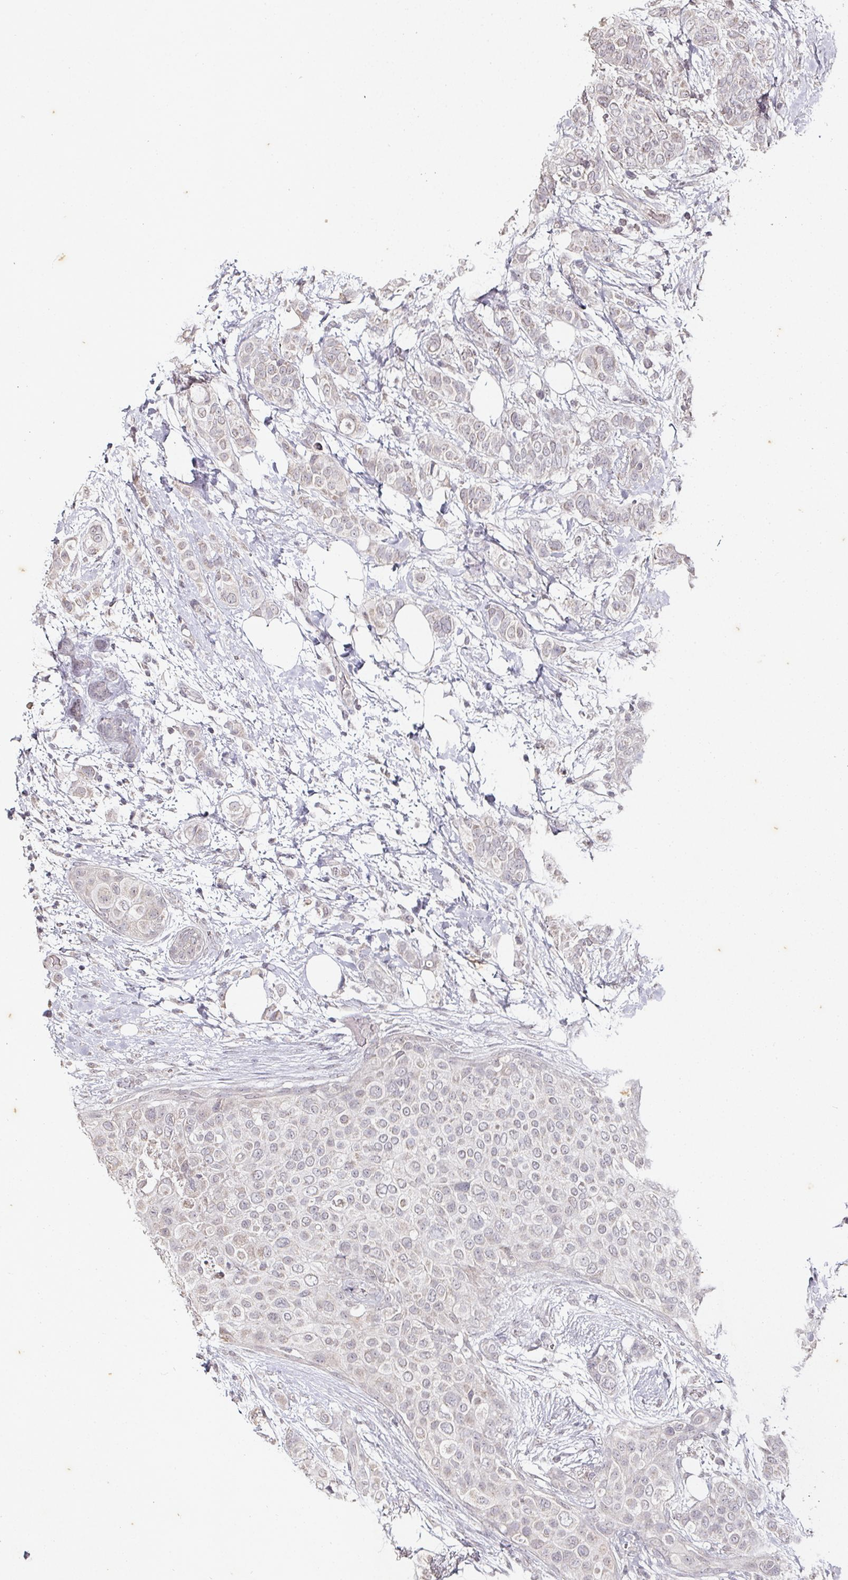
{"staining": {"intensity": "negative", "quantity": "none", "location": "none"}, "tissue": "breast cancer", "cell_type": "Tumor cells", "image_type": "cancer", "snomed": [{"axis": "morphology", "description": "Lobular carcinoma"}, {"axis": "topography", "description": "Breast"}], "caption": "DAB immunohistochemical staining of breast cancer (lobular carcinoma) displays no significant staining in tumor cells.", "gene": "CAPN5", "patient": {"sex": "female", "age": 51}}